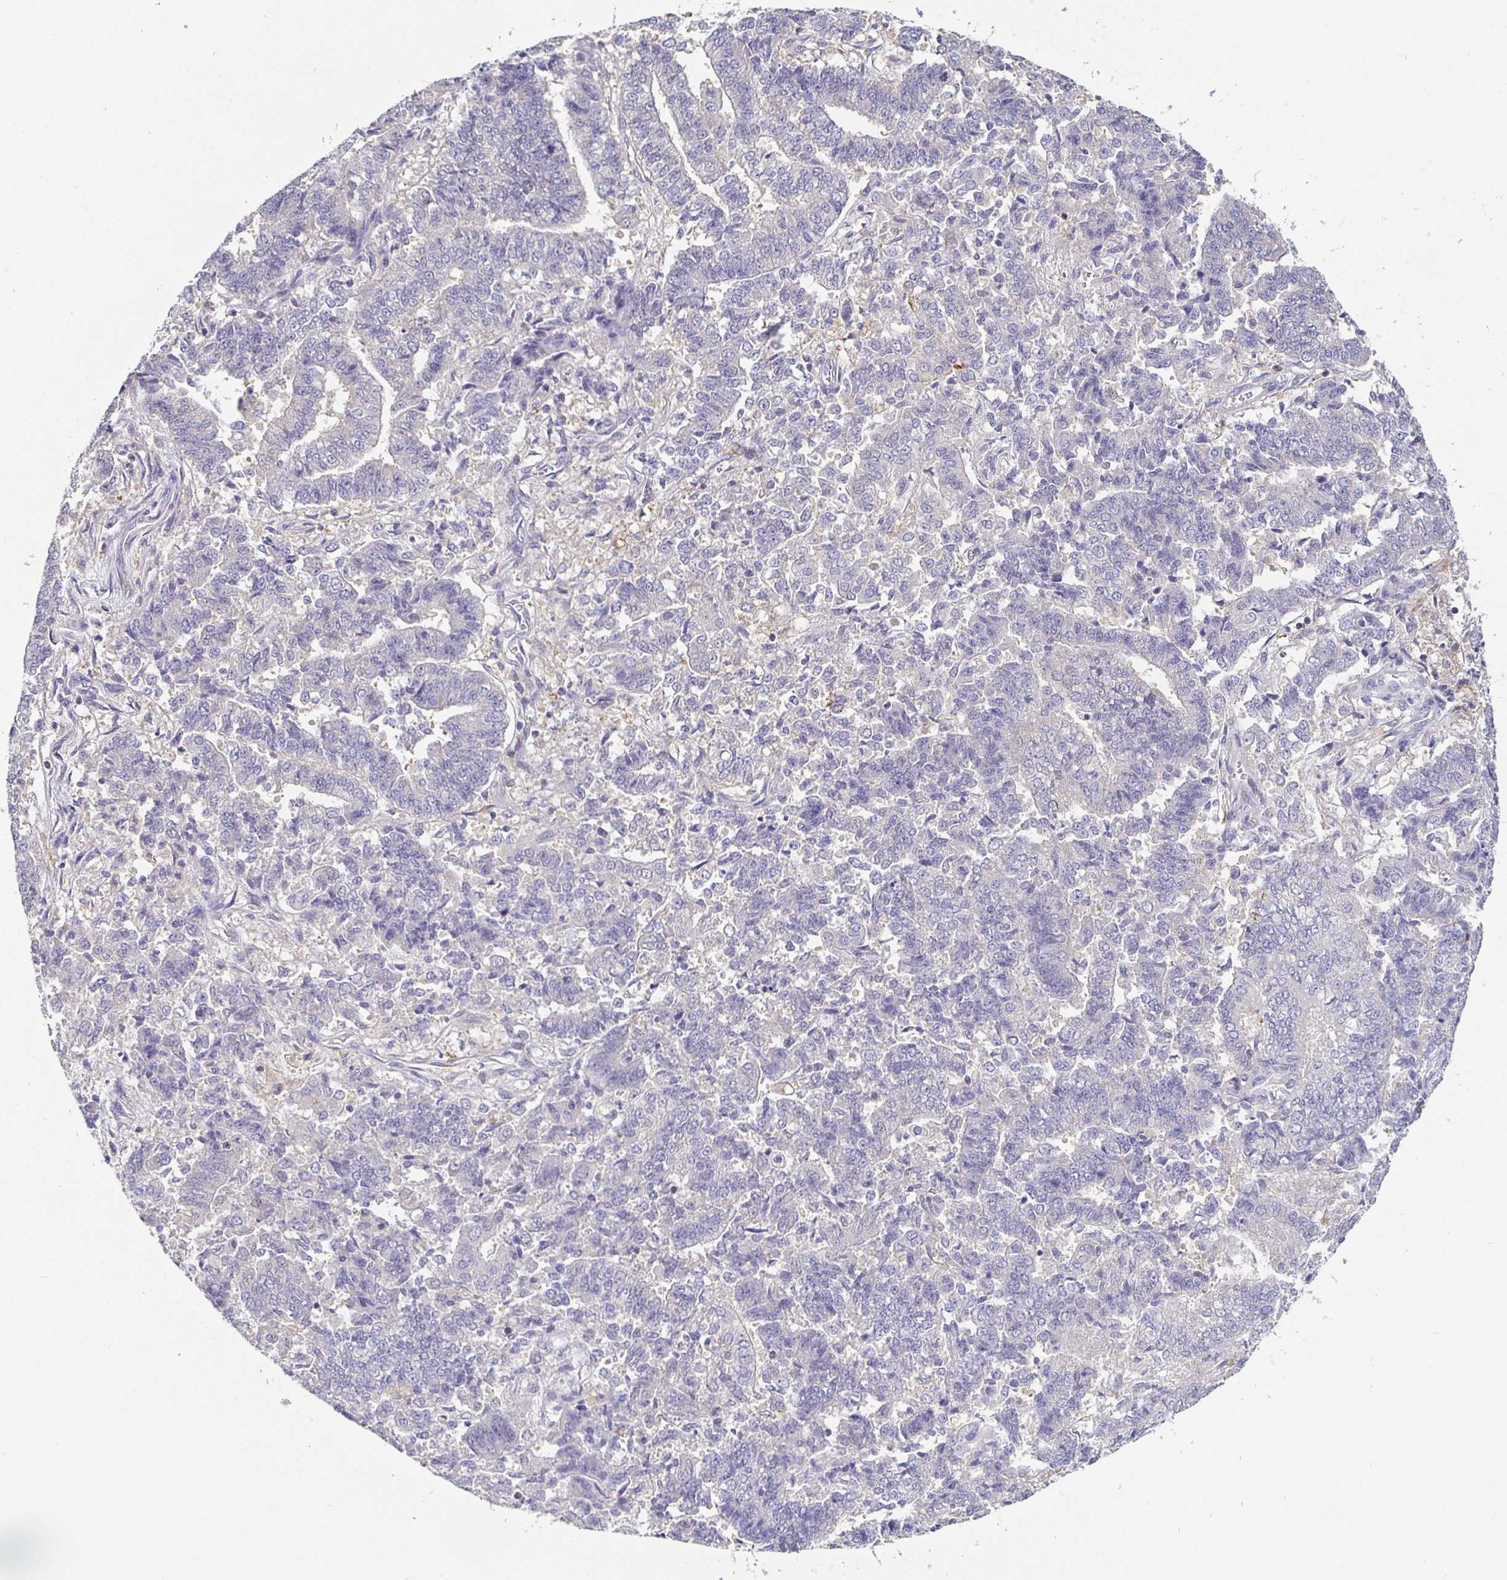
{"staining": {"intensity": "negative", "quantity": "none", "location": "none"}, "tissue": "endometrial cancer", "cell_type": "Tumor cells", "image_type": "cancer", "snomed": [{"axis": "morphology", "description": "Adenocarcinoma, NOS"}, {"axis": "topography", "description": "Endometrium"}], "caption": "Immunohistochemistry (IHC) image of human endometrial cancer stained for a protein (brown), which demonstrates no positivity in tumor cells.", "gene": "SATB1", "patient": {"sex": "female", "age": 72}}